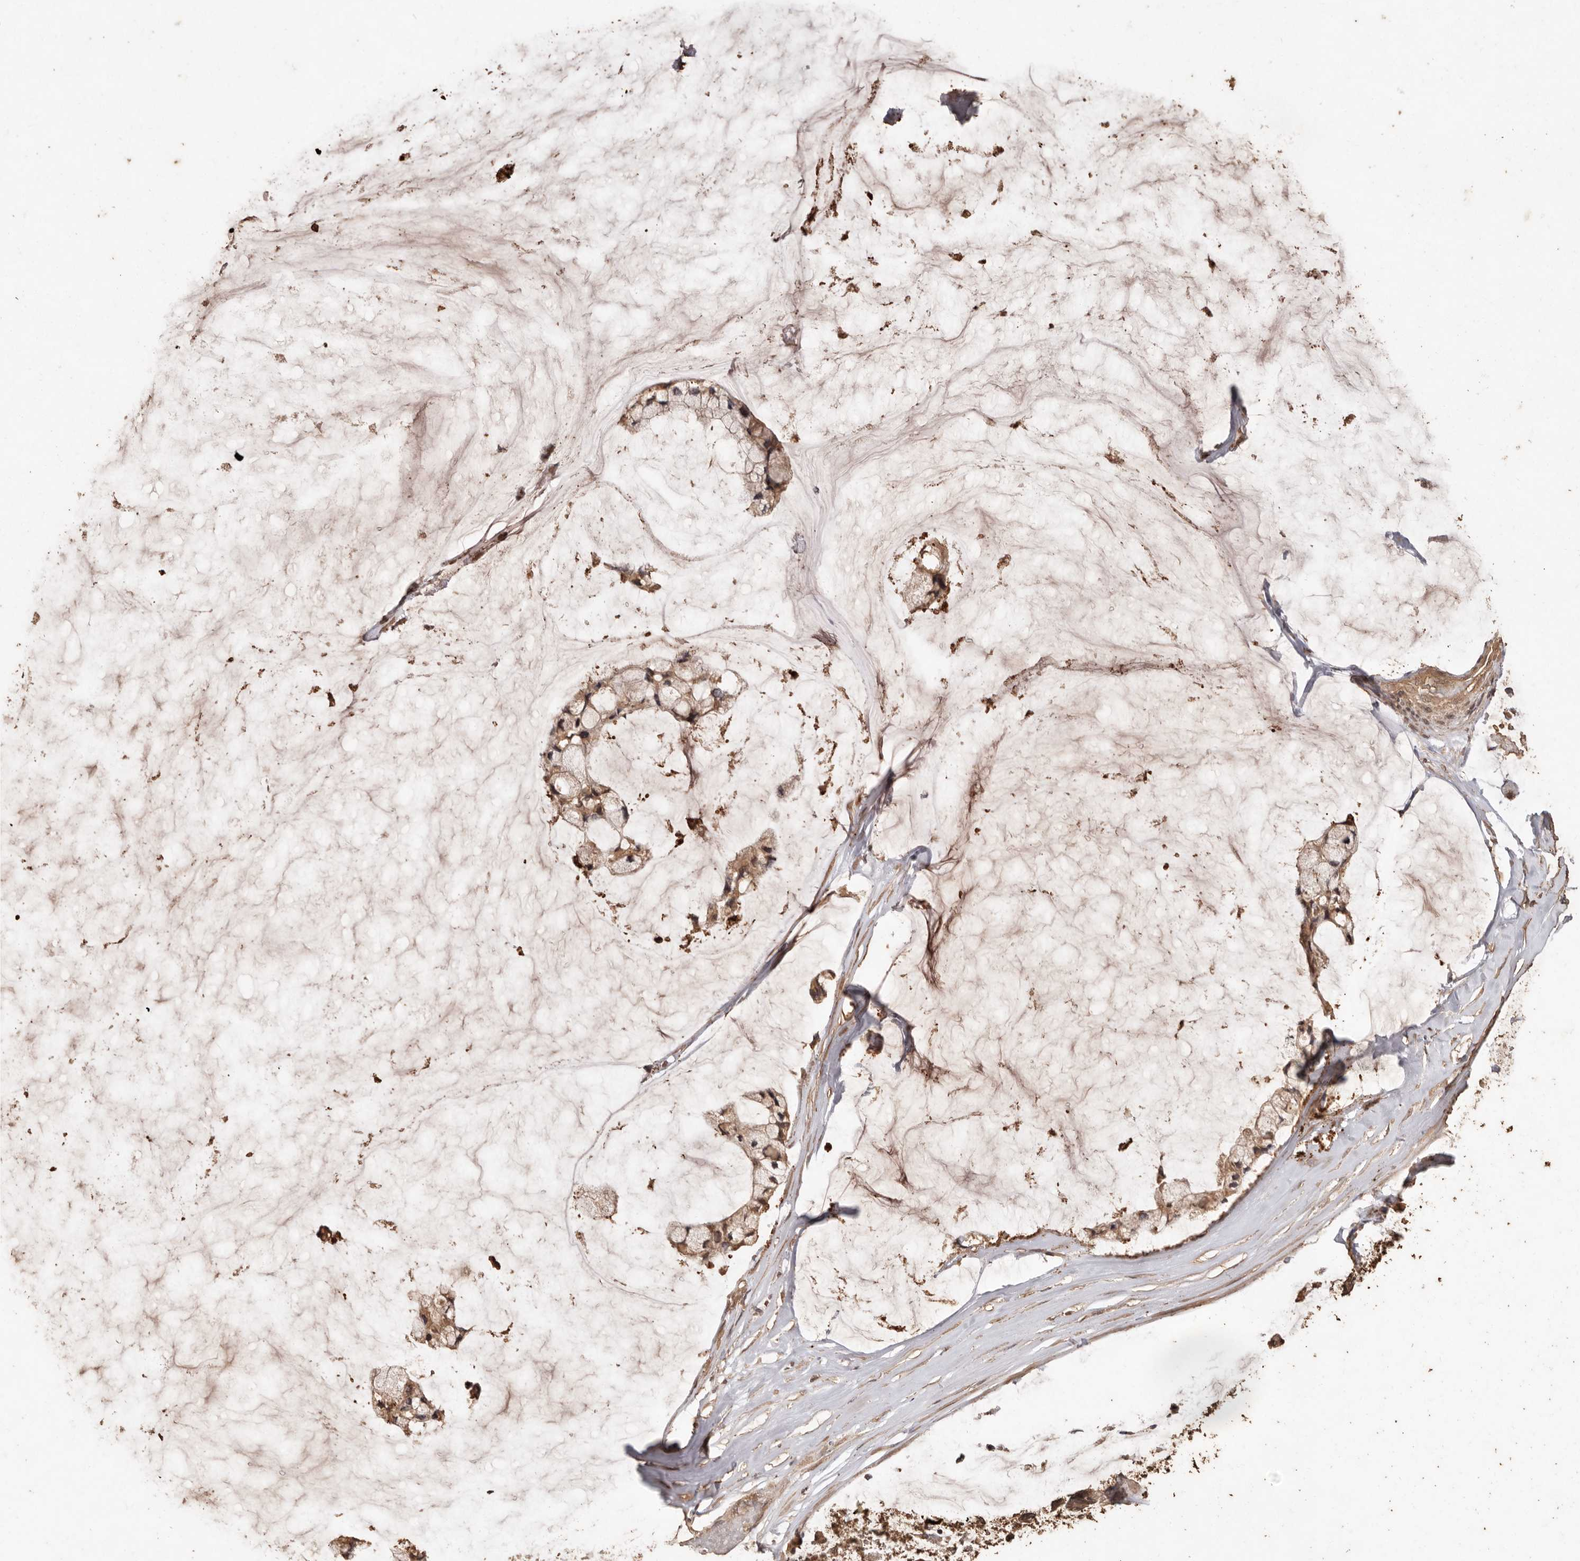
{"staining": {"intensity": "moderate", "quantity": ">75%", "location": "cytoplasmic/membranous"}, "tissue": "ovarian cancer", "cell_type": "Tumor cells", "image_type": "cancer", "snomed": [{"axis": "morphology", "description": "Cystadenocarcinoma, mucinous, NOS"}, {"axis": "topography", "description": "Ovary"}], "caption": "Tumor cells display medium levels of moderate cytoplasmic/membranous expression in about >75% of cells in ovarian cancer. The staining was performed using DAB (3,3'-diaminobenzidine), with brown indicating positive protein expression. Nuclei are stained blue with hematoxylin.", "gene": "PKDCC", "patient": {"sex": "female", "age": 39}}